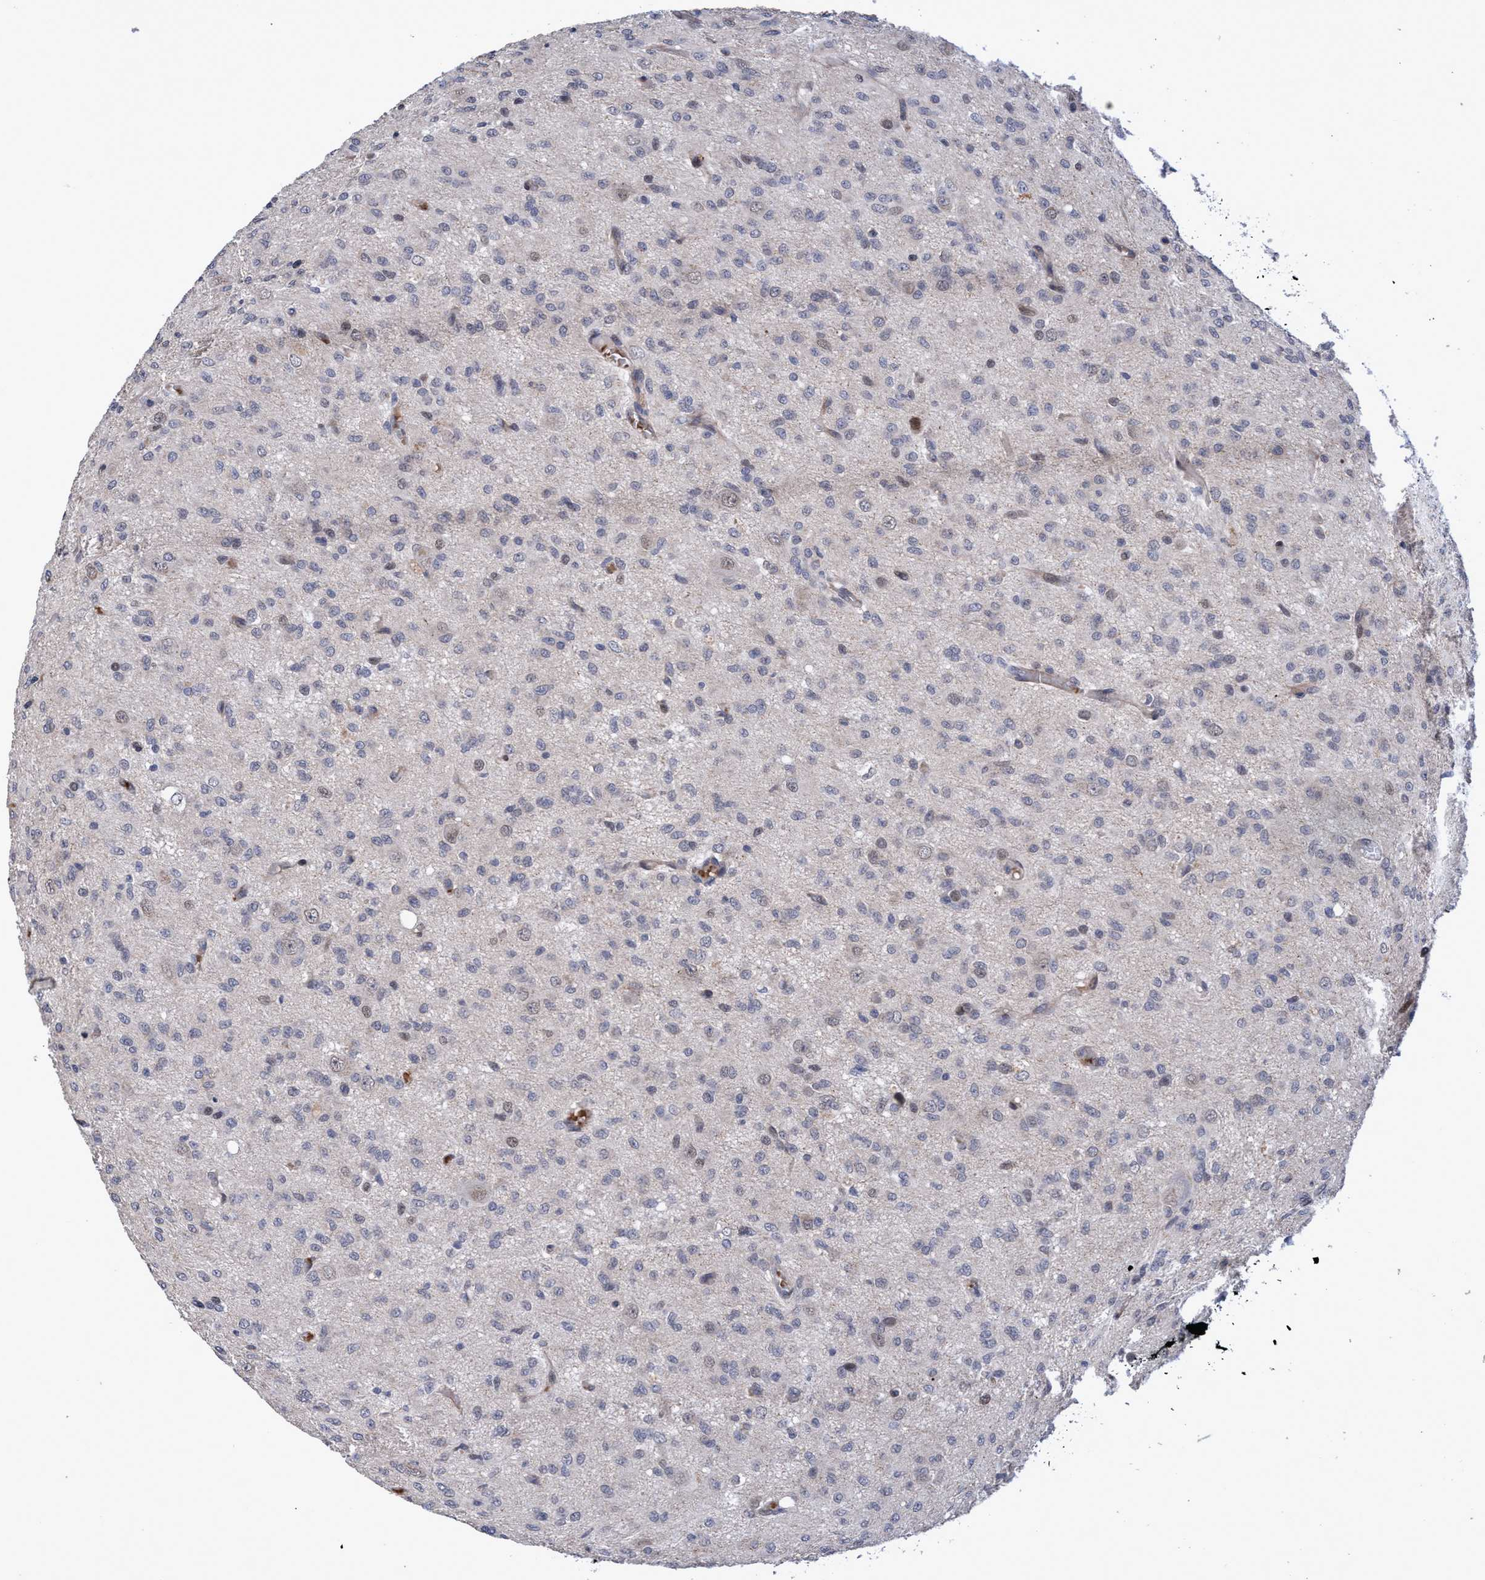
{"staining": {"intensity": "negative", "quantity": "none", "location": "none"}, "tissue": "glioma", "cell_type": "Tumor cells", "image_type": "cancer", "snomed": [{"axis": "morphology", "description": "Glioma, malignant, High grade"}, {"axis": "topography", "description": "Brain"}], "caption": "A high-resolution histopathology image shows IHC staining of glioma, which displays no significant positivity in tumor cells.", "gene": "ZNF750", "patient": {"sex": "female", "age": 59}}